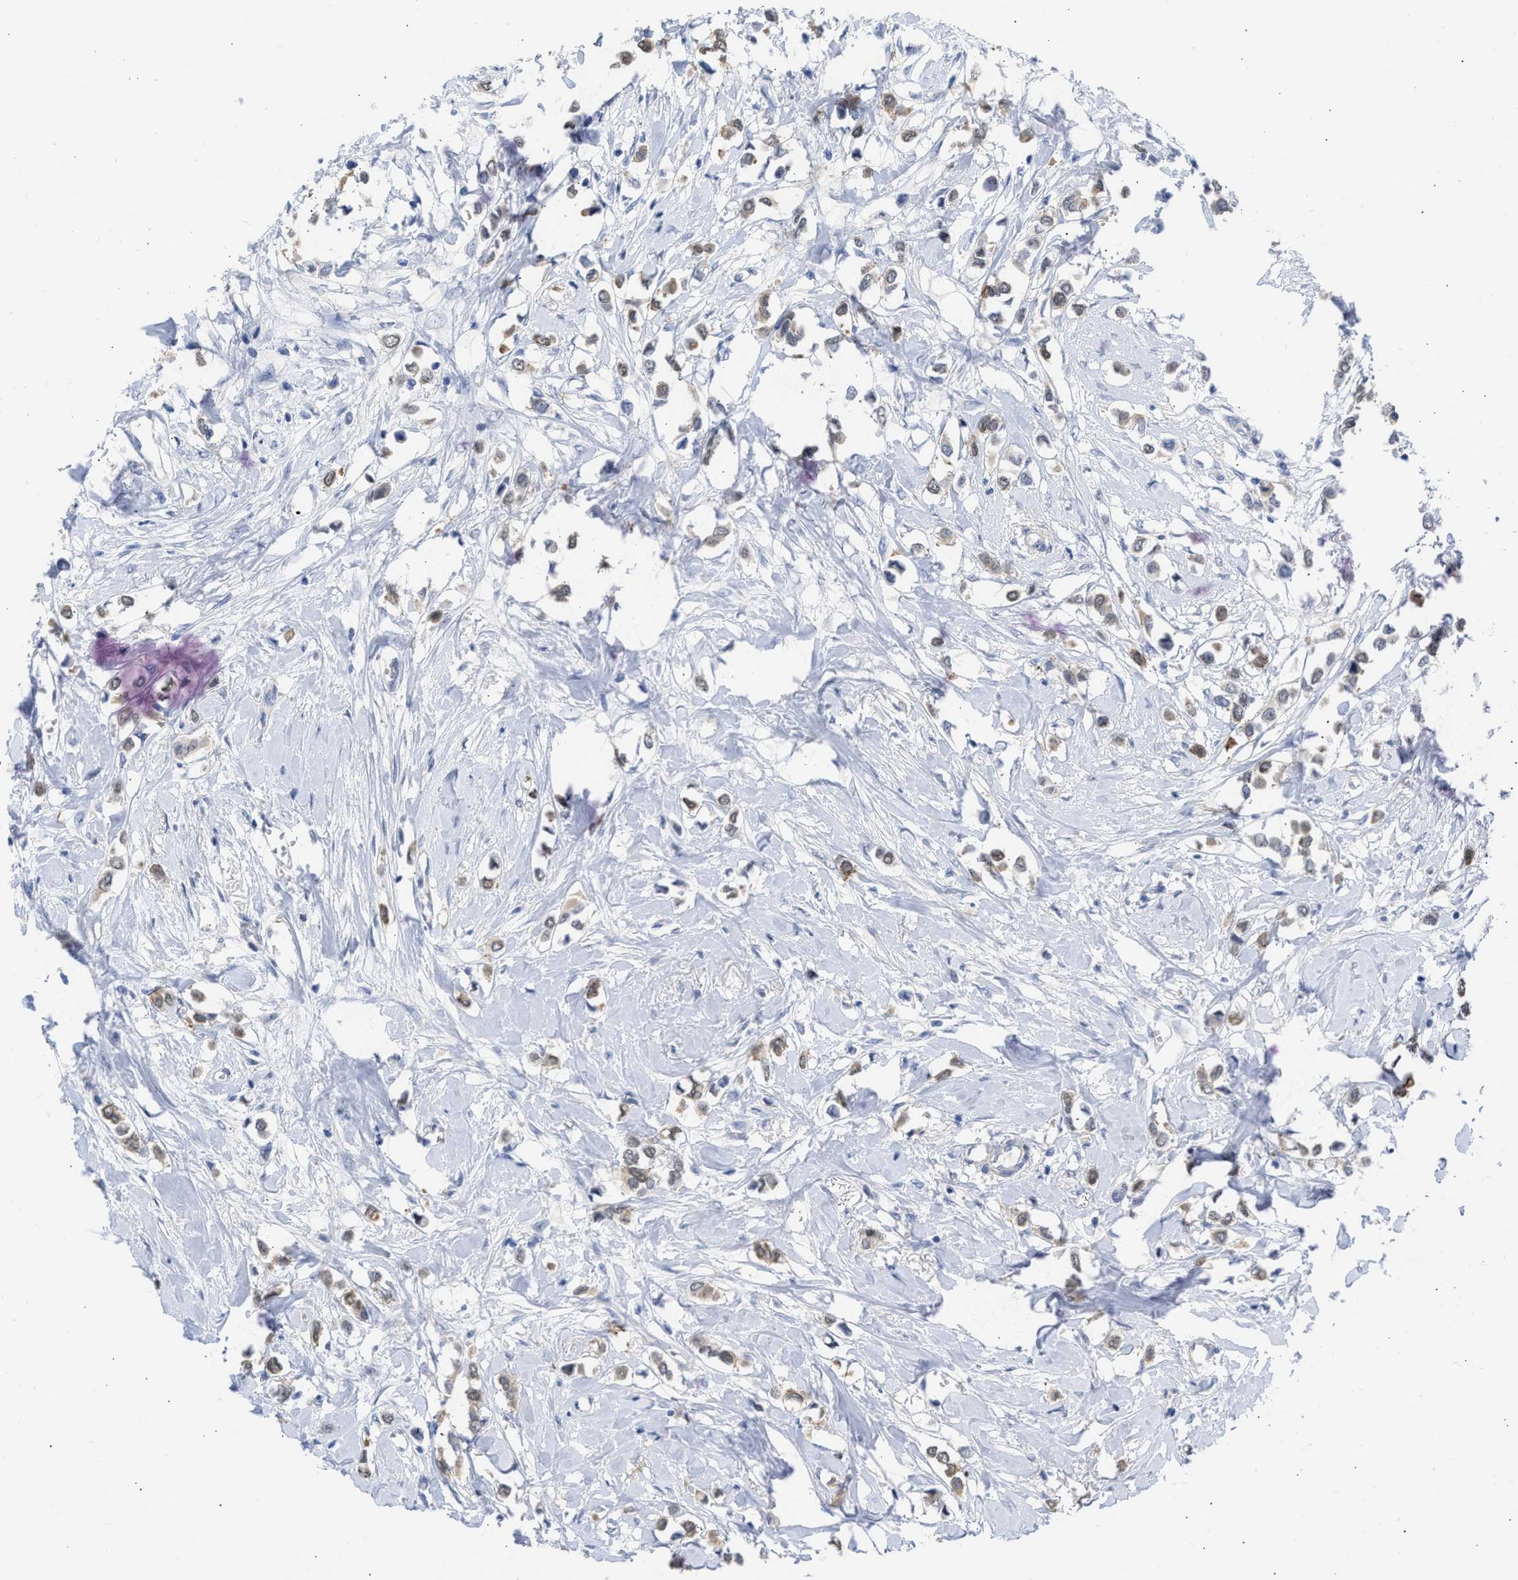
{"staining": {"intensity": "weak", "quantity": "25%-75%", "location": "cytoplasmic/membranous"}, "tissue": "breast cancer", "cell_type": "Tumor cells", "image_type": "cancer", "snomed": [{"axis": "morphology", "description": "Lobular carcinoma"}, {"axis": "topography", "description": "Breast"}], "caption": "A low amount of weak cytoplasmic/membranous expression is appreciated in about 25%-75% of tumor cells in breast cancer tissue.", "gene": "THRA", "patient": {"sex": "female", "age": 51}}